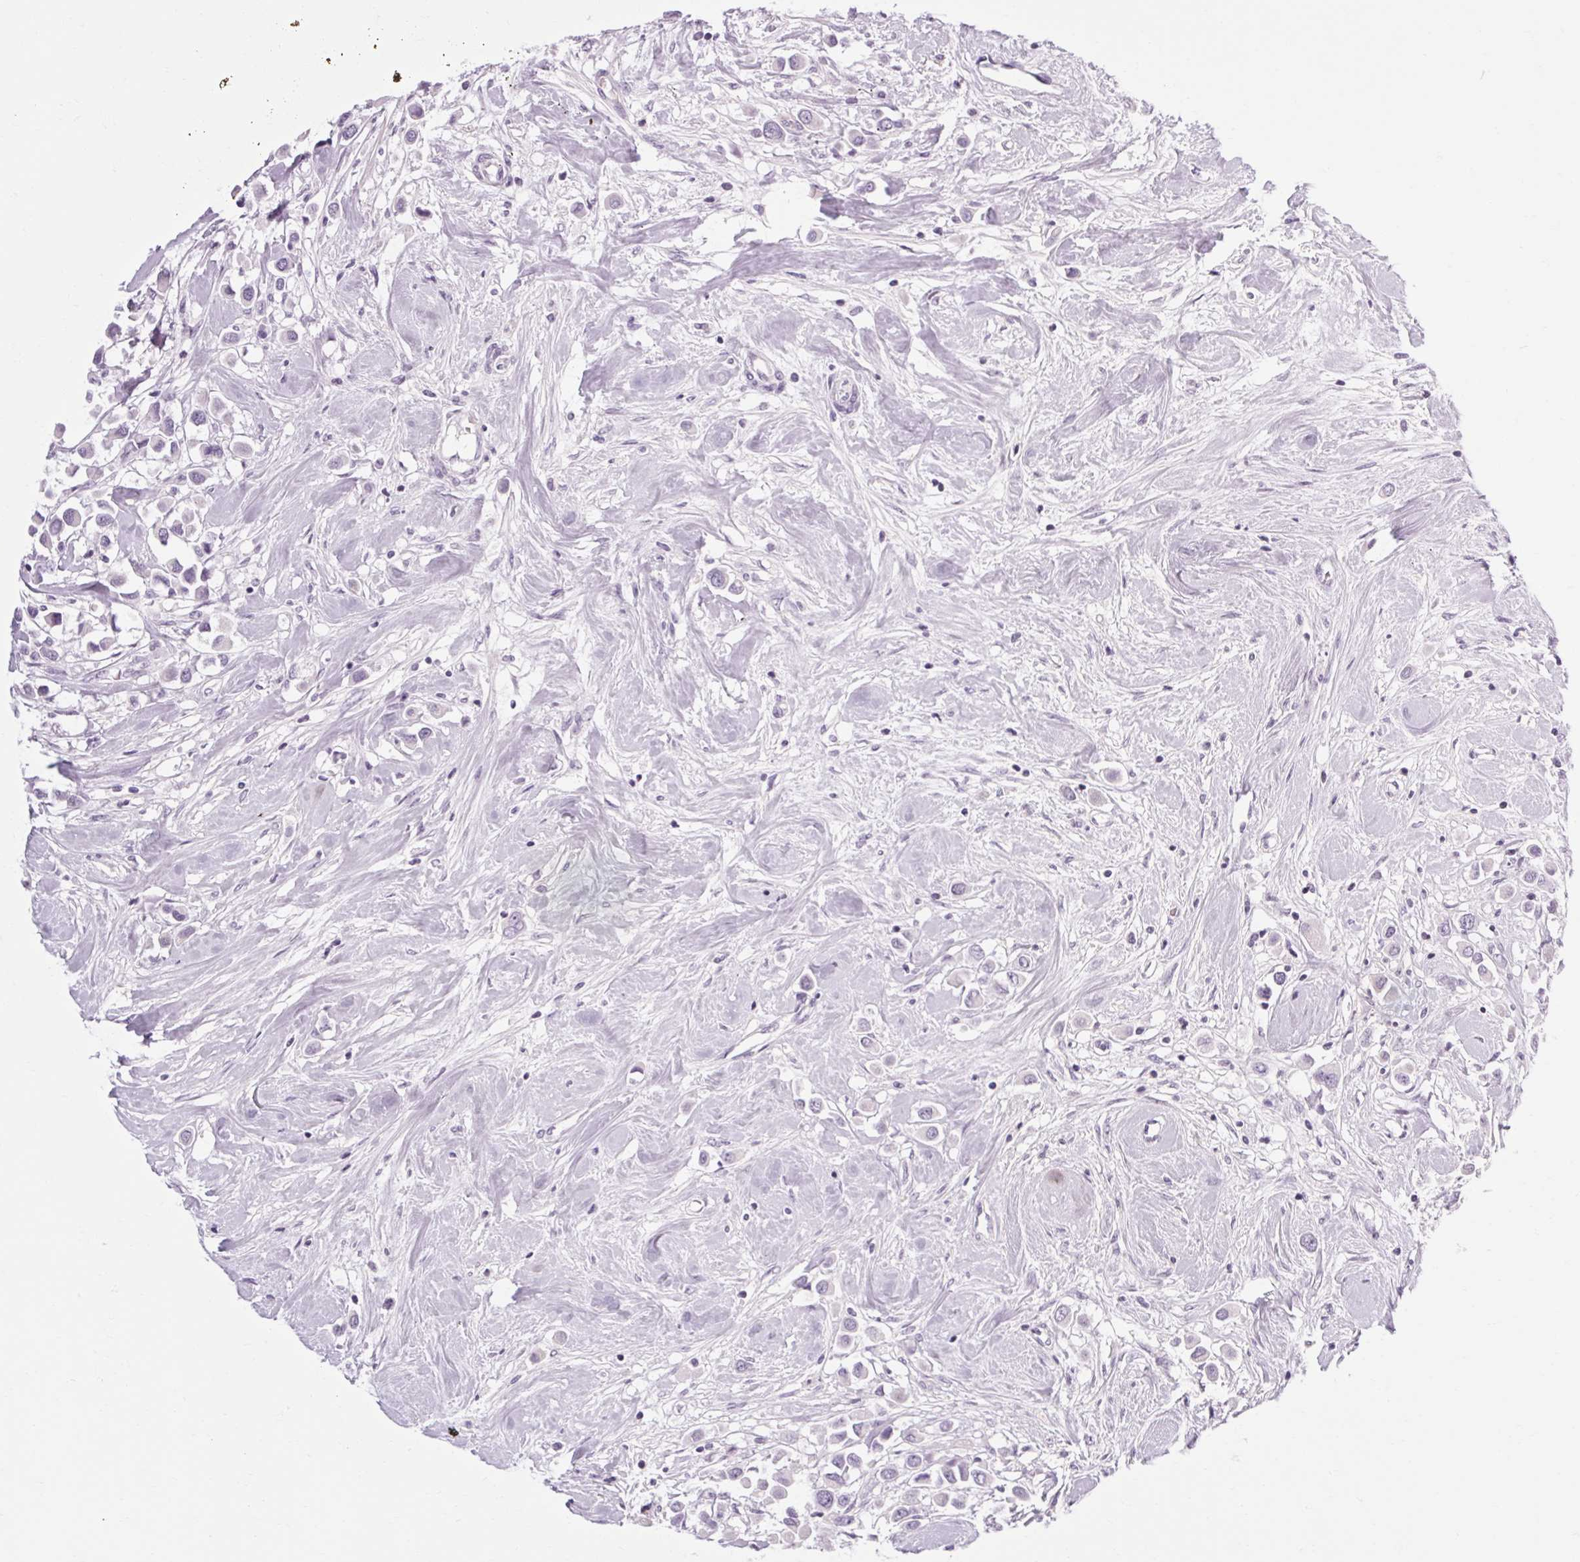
{"staining": {"intensity": "negative", "quantity": "none", "location": "none"}, "tissue": "breast cancer", "cell_type": "Tumor cells", "image_type": "cancer", "snomed": [{"axis": "morphology", "description": "Duct carcinoma"}, {"axis": "topography", "description": "Breast"}], "caption": "This is an IHC micrograph of breast infiltrating ductal carcinoma. There is no positivity in tumor cells.", "gene": "POMC", "patient": {"sex": "female", "age": 61}}